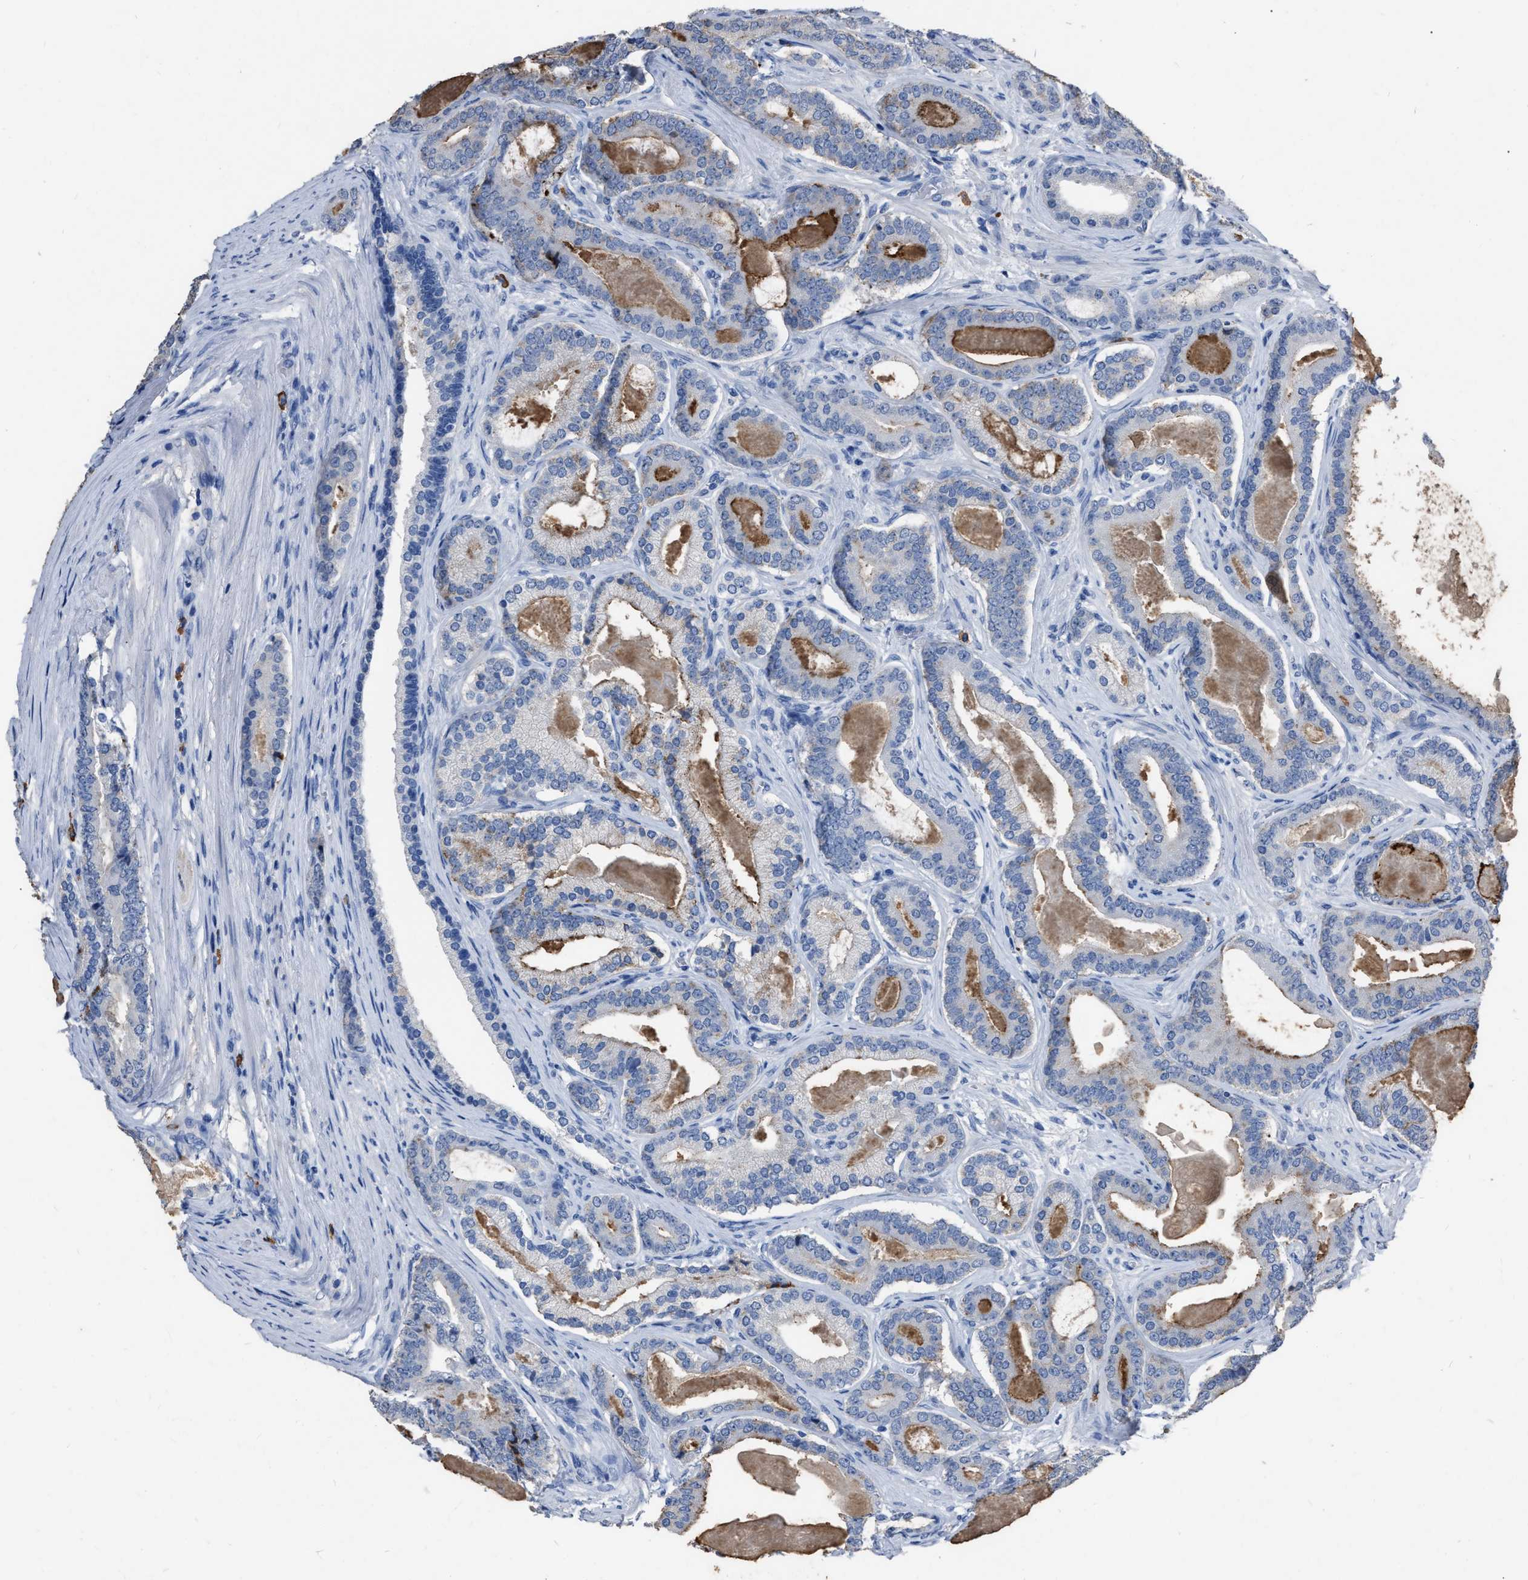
{"staining": {"intensity": "negative", "quantity": "none", "location": "none"}, "tissue": "prostate cancer", "cell_type": "Tumor cells", "image_type": "cancer", "snomed": [{"axis": "morphology", "description": "Adenocarcinoma, High grade"}, {"axis": "topography", "description": "Prostate"}], "caption": "The photomicrograph shows no staining of tumor cells in prostate cancer (high-grade adenocarcinoma).", "gene": "HABP2", "patient": {"sex": "male", "age": 60}}